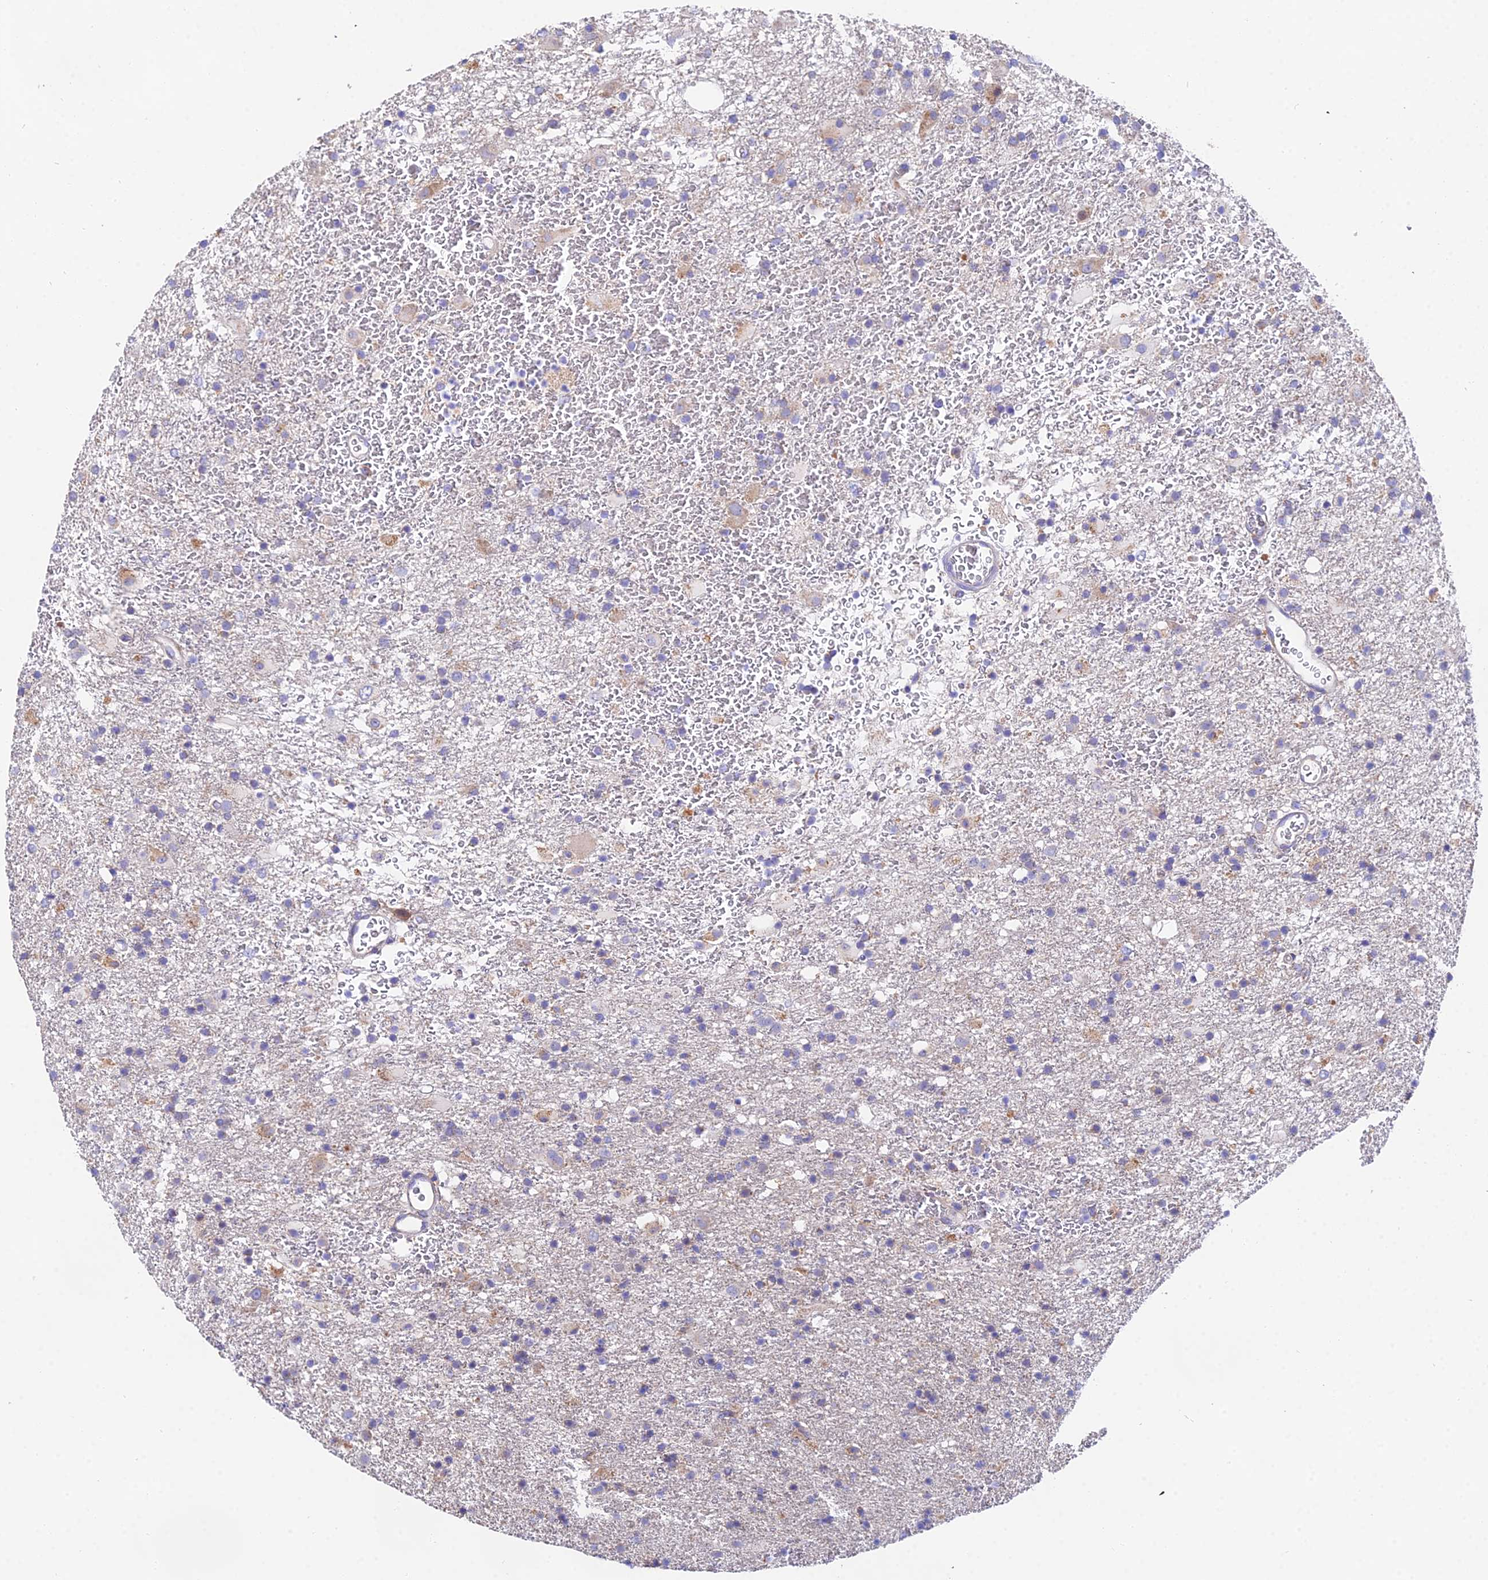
{"staining": {"intensity": "negative", "quantity": "none", "location": "none"}, "tissue": "glioma", "cell_type": "Tumor cells", "image_type": "cancer", "snomed": [{"axis": "morphology", "description": "Glioma, malignant, Low grade"}, {"axis": "topography", "description": "Brain"}], "caption": "Immunohistochemical staining of human malignant low-grade glioma displays no significant positivity in tumor cells.", "gene": "PPP2R2C", "patient": {"sex": "male", "age": 65}}